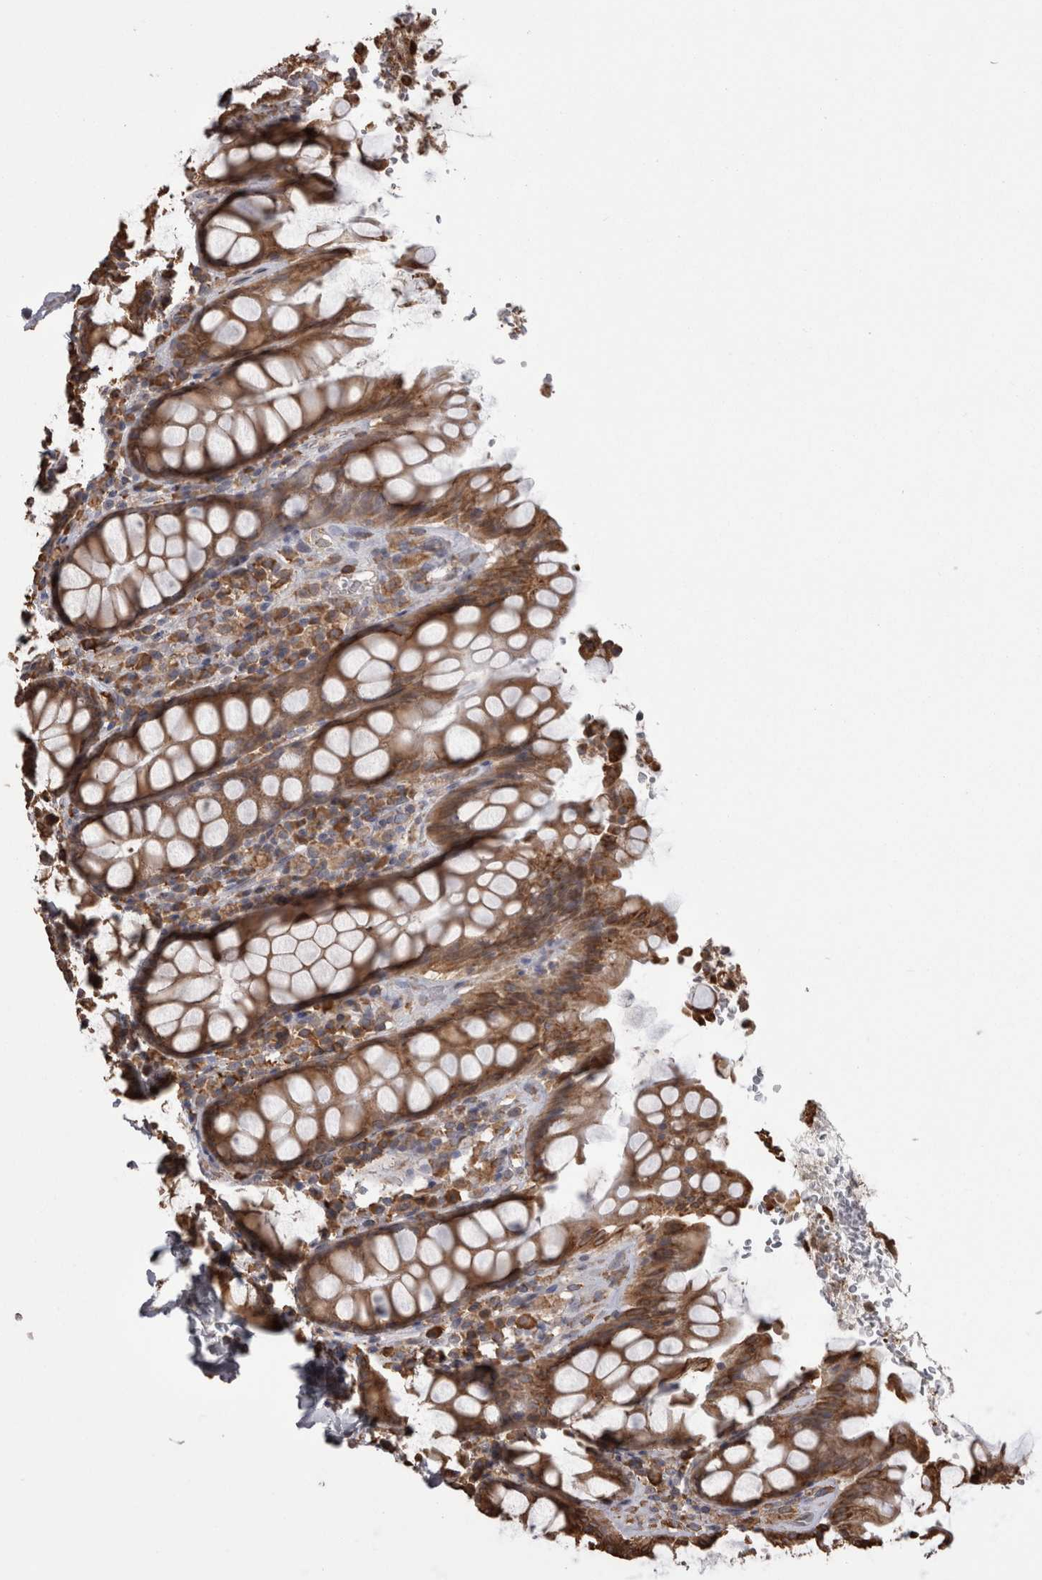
{"staining": {"intensity": "strong", "quantity": ">75%", "location": "cytoplasmic/membranous"}, "tissue": "rectum", "cell_type": "Glandular cells", "image_type": "normal", "snomed": [{"axis": "morphology", "description": "Normal tissue, NOS"}, {"axis": "topography", "description": "Rectum"}], "caption": "IHC of benign rectum shows high levels of strong cytoplasmic/membranous expression in about >75% of glandular cells. The staining was performed using DAB (3,3'-diaminobenzidine), with brown indicating positive protein expression. Nuclei are stained blue with hematoxylin.", "gene": "PON2", "patient": {"sex": "male", "age": 64}}